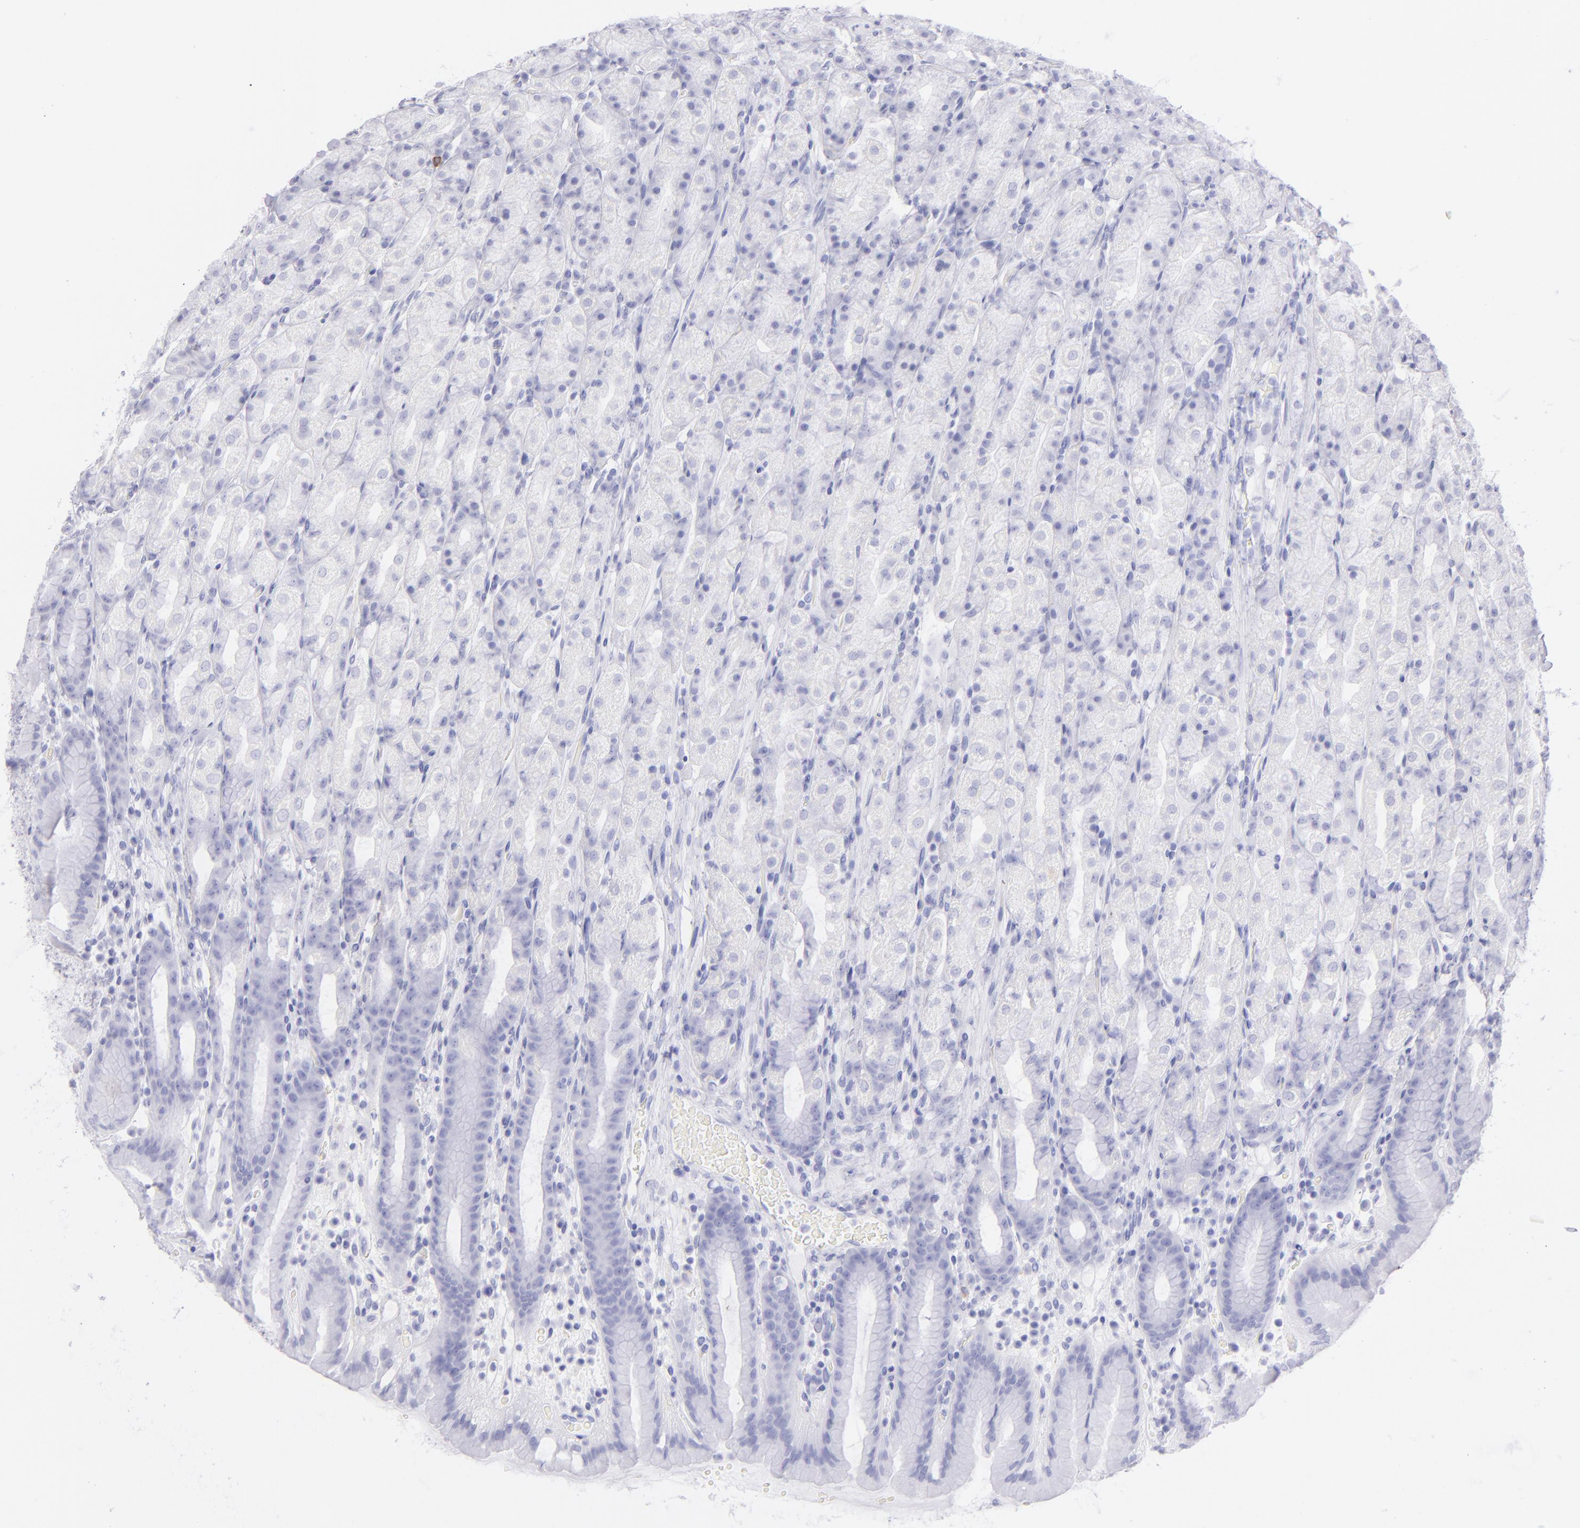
{"staining": {"intensity": "negative", "quantity": "none", "location": "none"}, "tissue": "stomach", "cell_type": "Glandular cells", "image_type": "normal", "snomed": [{"axis": "morphology", "description": "Normal tissue, NOS"}, {"axis": "topography", "description": "Stomach, upper"}], "caption": "Immunohistochemistry (IHC) micrograph of benign stomach: human stomach stained with DAB exhibits no significant protein positivity in glandular cells. Nuclei are stained in blue.", "gene": "CD72", "patient": {"sex": "male", "age": 68}}